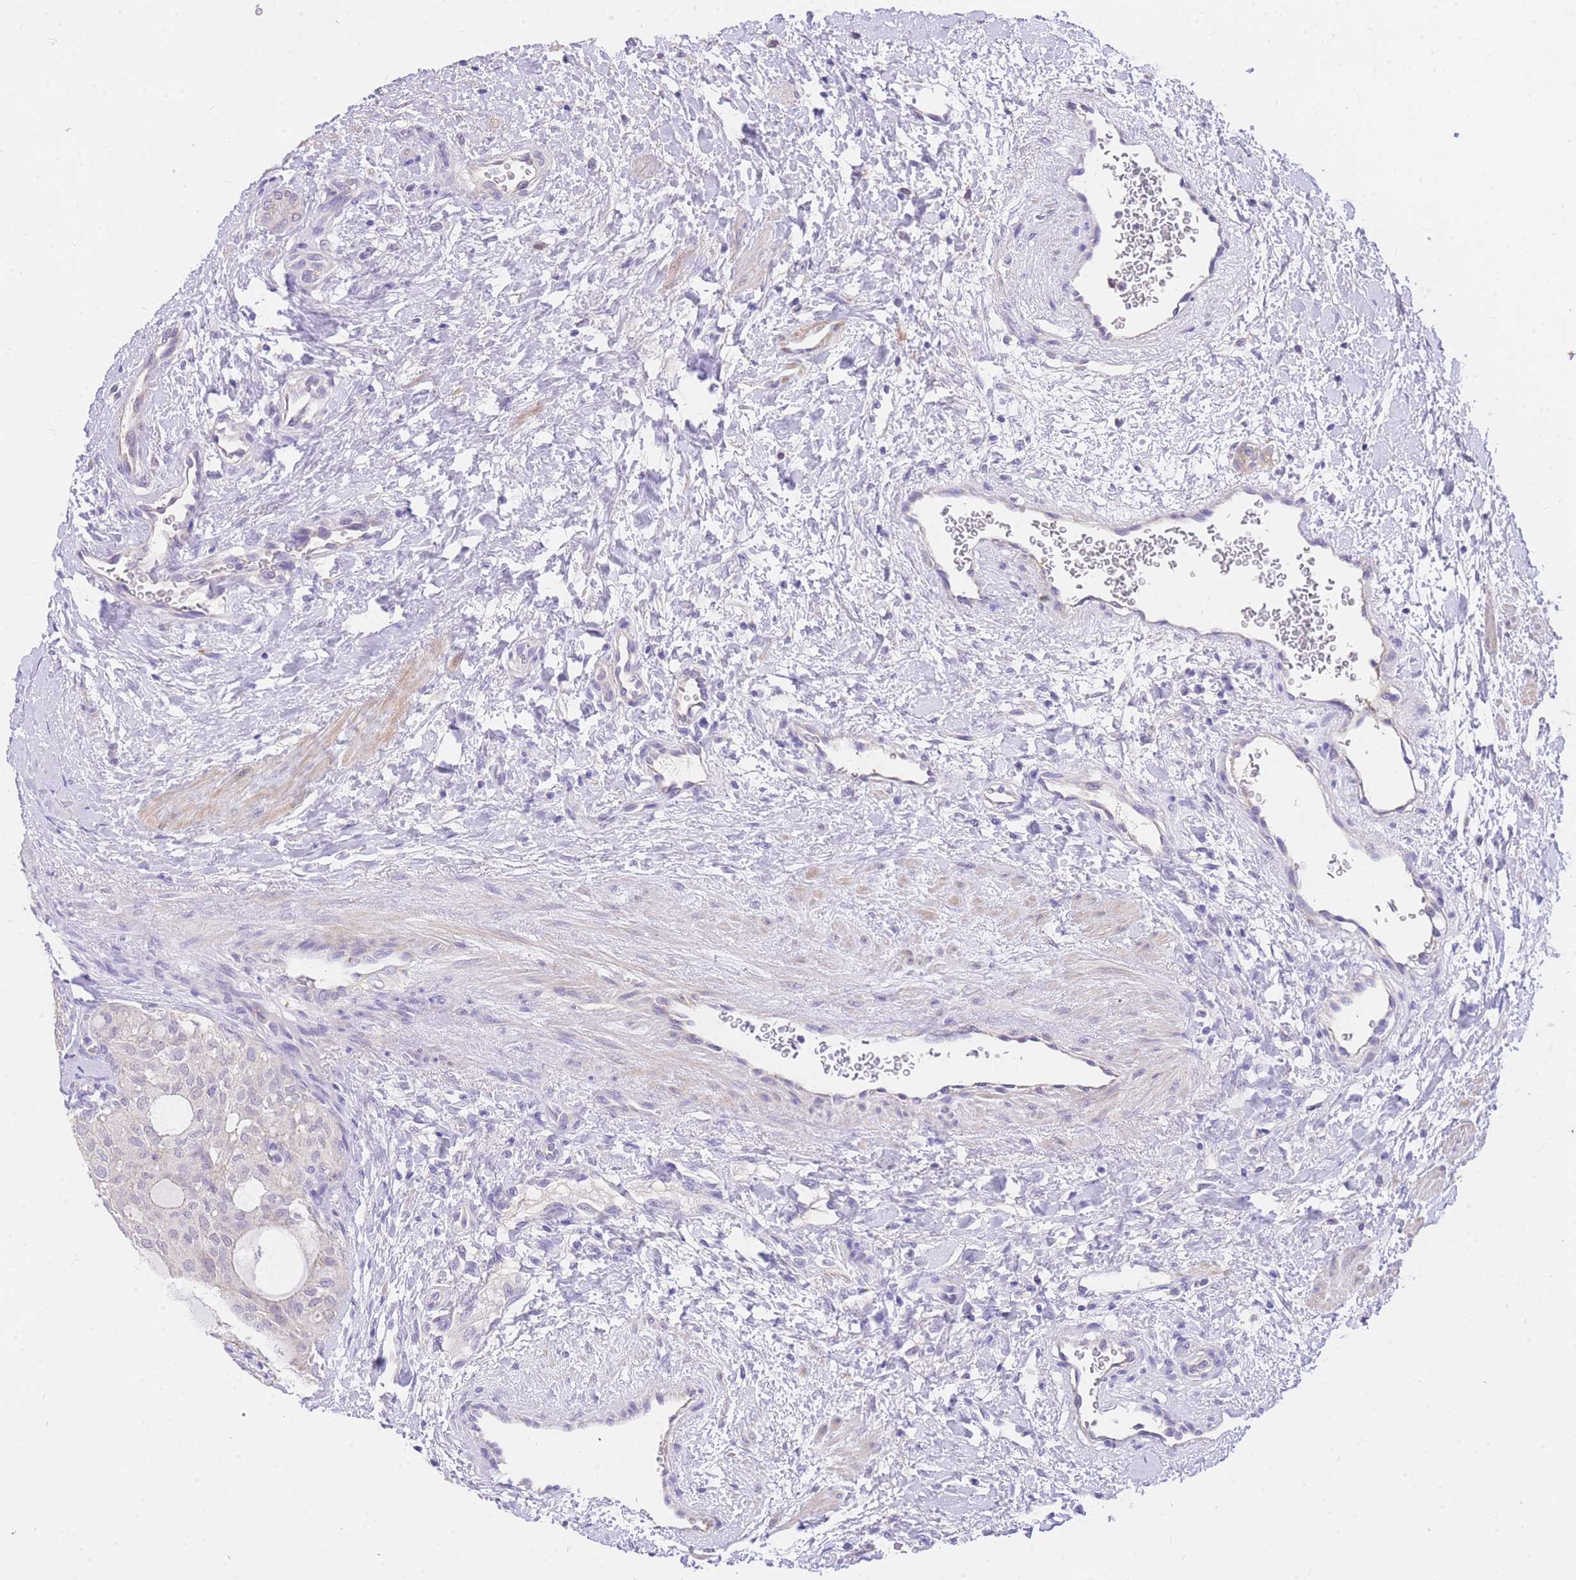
{"staining": {"intensity": "negative", "quantity": "none", "location": "none"}, "tissue": "thyroid cancer", "cell_type": "Tumor cells", "image_type": "cancer", "snomed": [{"axis": "morphology", "description": "Follicular adenoma carcinoma, NOS"}, {"axis": "topography", "description": "Thyroid gland"}], "caption": "The photomicrograph demonstrates no staining of tumor cells in follicular adenoma carcinoma (thyroid). (DAB (3,3'-diaminobenzidine) immunohistochemistry (IHC) with hematoxylin counter stain).", "gene": "C2orf88", "patient": {"sex": "male", "age": 75}}